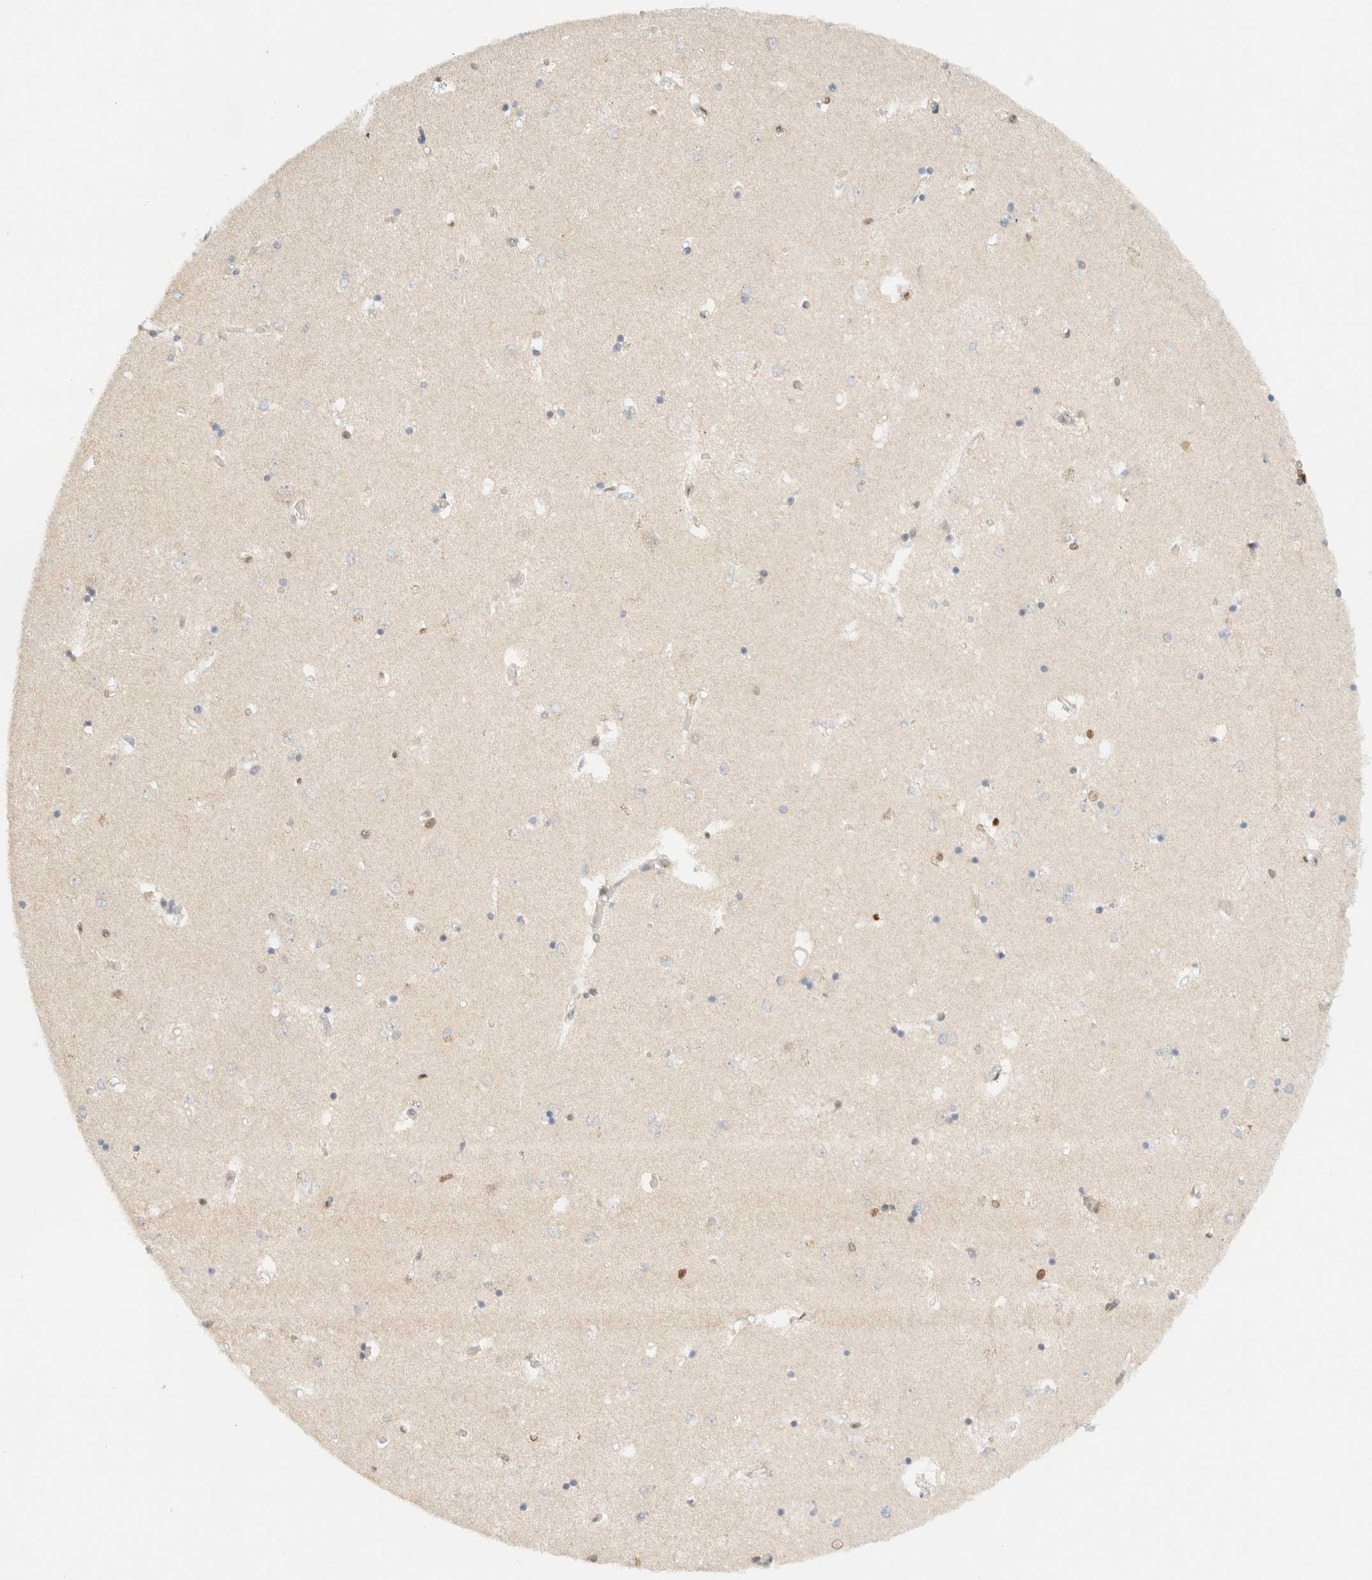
{"staining": {"intensity": "negative", "quantity": "none", "location": "none"}, "tissue": "caudate", "cell_type": "Glial cells", "image_type": "normal", "snomed": [{"axis": "morphology", "description": "Normal tissue, NOS"}, {"axis": "topography", "description": "Lateral ventricle wall"}], "caption": "Caudate was stained to show a protein in brown. There is no significant expression in glial cells. (DAB IHC, high magnification).", "gene": "DDB2", "patient": {"sex": "male", "age": 45}}